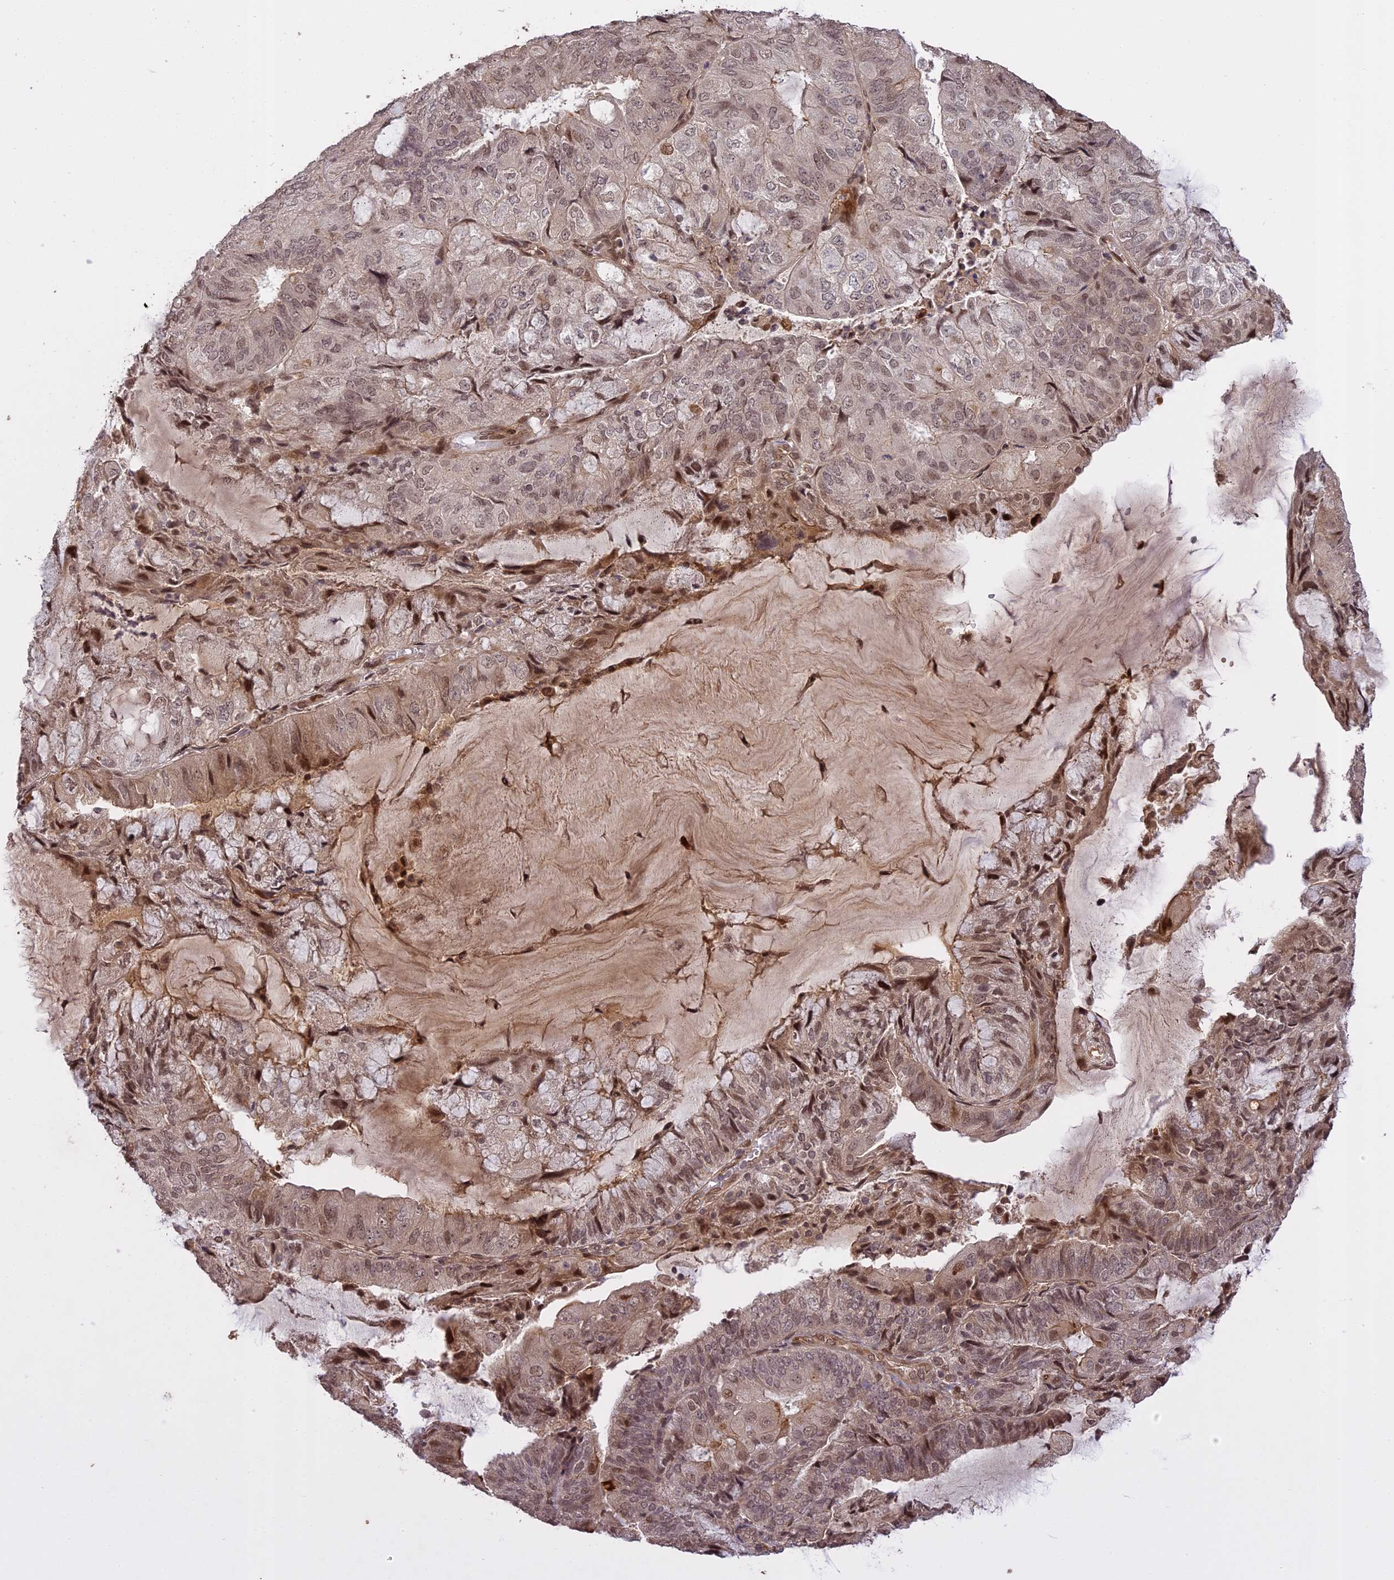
{"staining": {"intensity": "weak", "quantity": "<25%", "location": "nuclear"}, "tissue": "endometrial cancer", "cell_type": "Tumor cells", "image_type": "cancer", "snomed": [{"axis": "morphology", "description": "Adenocarcinoma, NOS"}, {"axis": "topography", "description": "Endometrium"}], "caption": "Tumor cells show no significant positivity in adenocarcinoma (endometrial).", "gene": "PRELID2", "patient": {"sex": "female", "age": 81}}